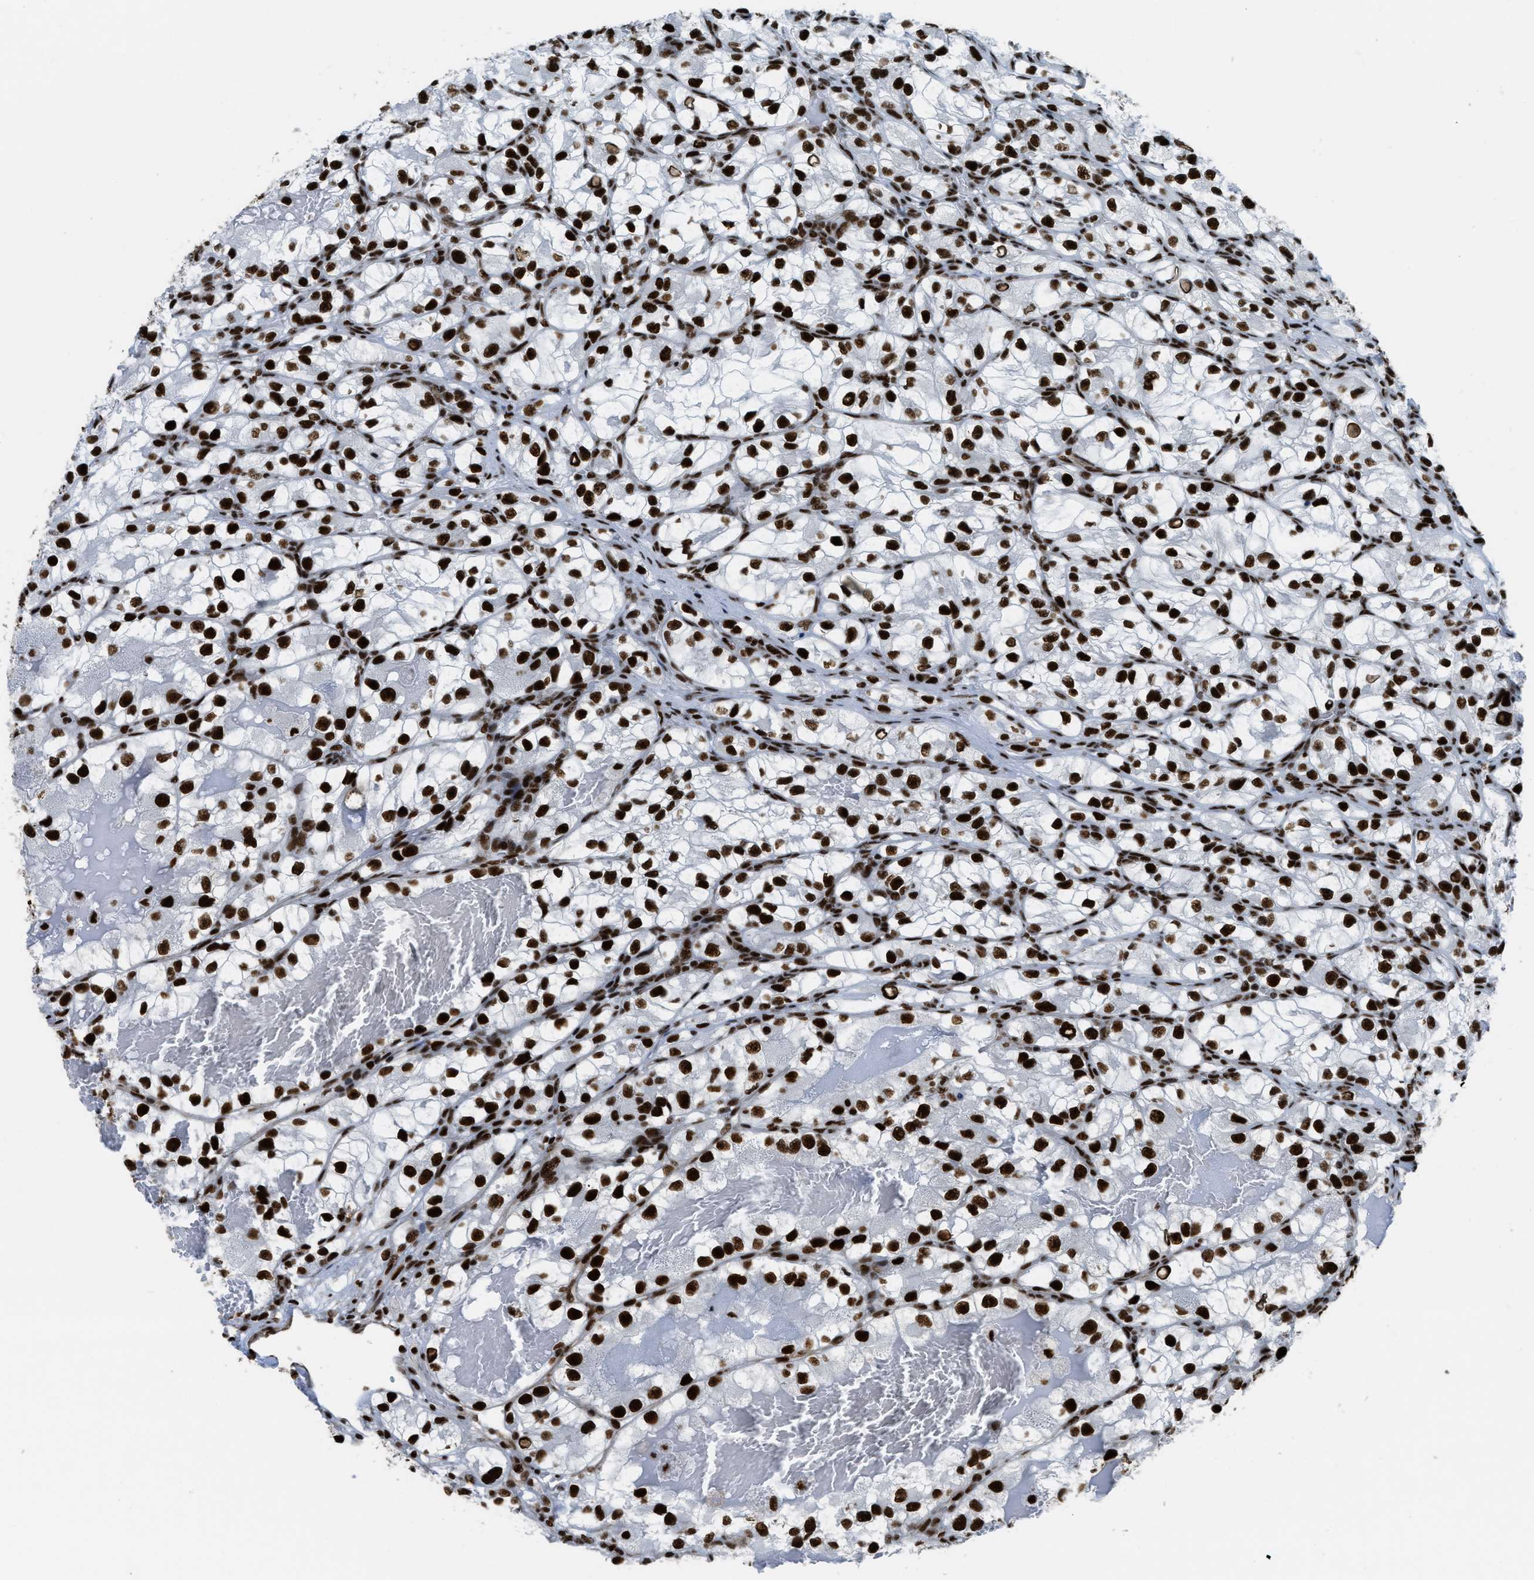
{"staining": {"intensity": "strong", "quantity": ">75%", "location": "nuclear"}, "tissue": "renal cancer", "cell_type": "Tumor cells", "image_type": "cancer", "snomed": [{"axis": "morphology", "description": "Adenocarcinoma, NOS"}, {"axis": "topography", "description": "Kidney"}], "caption": "Tumor cells reveal high levels of strong nuclear staining in approximately >75% of cells in human renal cancer (adenocarcinoma).", "gene": "ZNF207", "patient": {"sex": "female", "age": 57}}